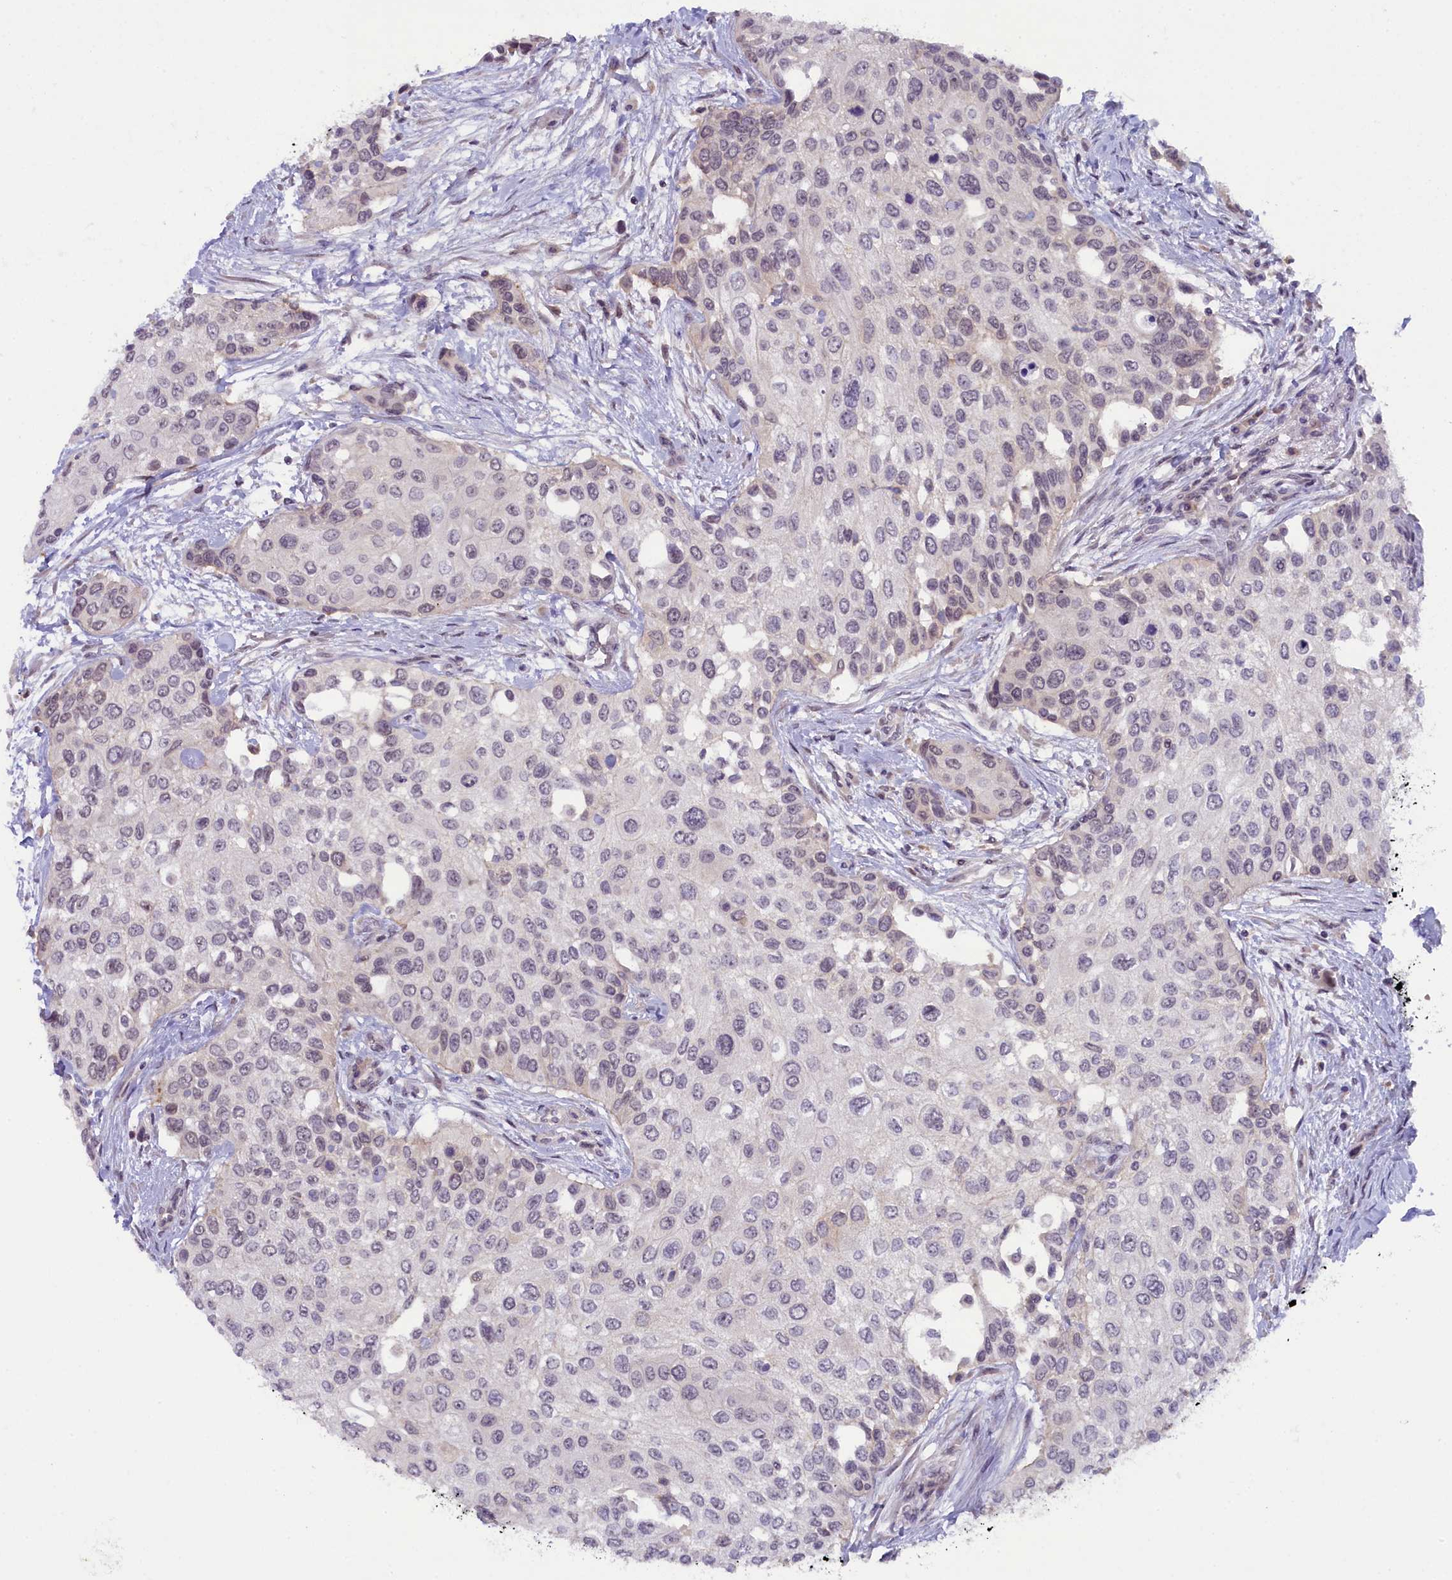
{"staining": {"intensity": "weak", "quantity": "<25%", "location": "nuclear"}, "tissue": "urothelial cancer", "cell_type": "Tumor cells", "image_type": "cancer", "snomed": [{"axis": "morphology", "description": "Normal tissue, NOS"}, {"axis": "morphology", "description": "Urothelial carcinoma, High grade"}, {"axis": "topography", "description": "Vascular tissue"}, {"axis": "topography", "description": "Urinary bladder"}], "caption": "An immunohistochemistry (IHC) micrograph of high-grade urothelial carcinoma is shown. There is no staining in tumor cells of high-grade urothelial carcinoma.", "gene": "CRAMP1", "patient": {"sex": "female", "age": 56}}